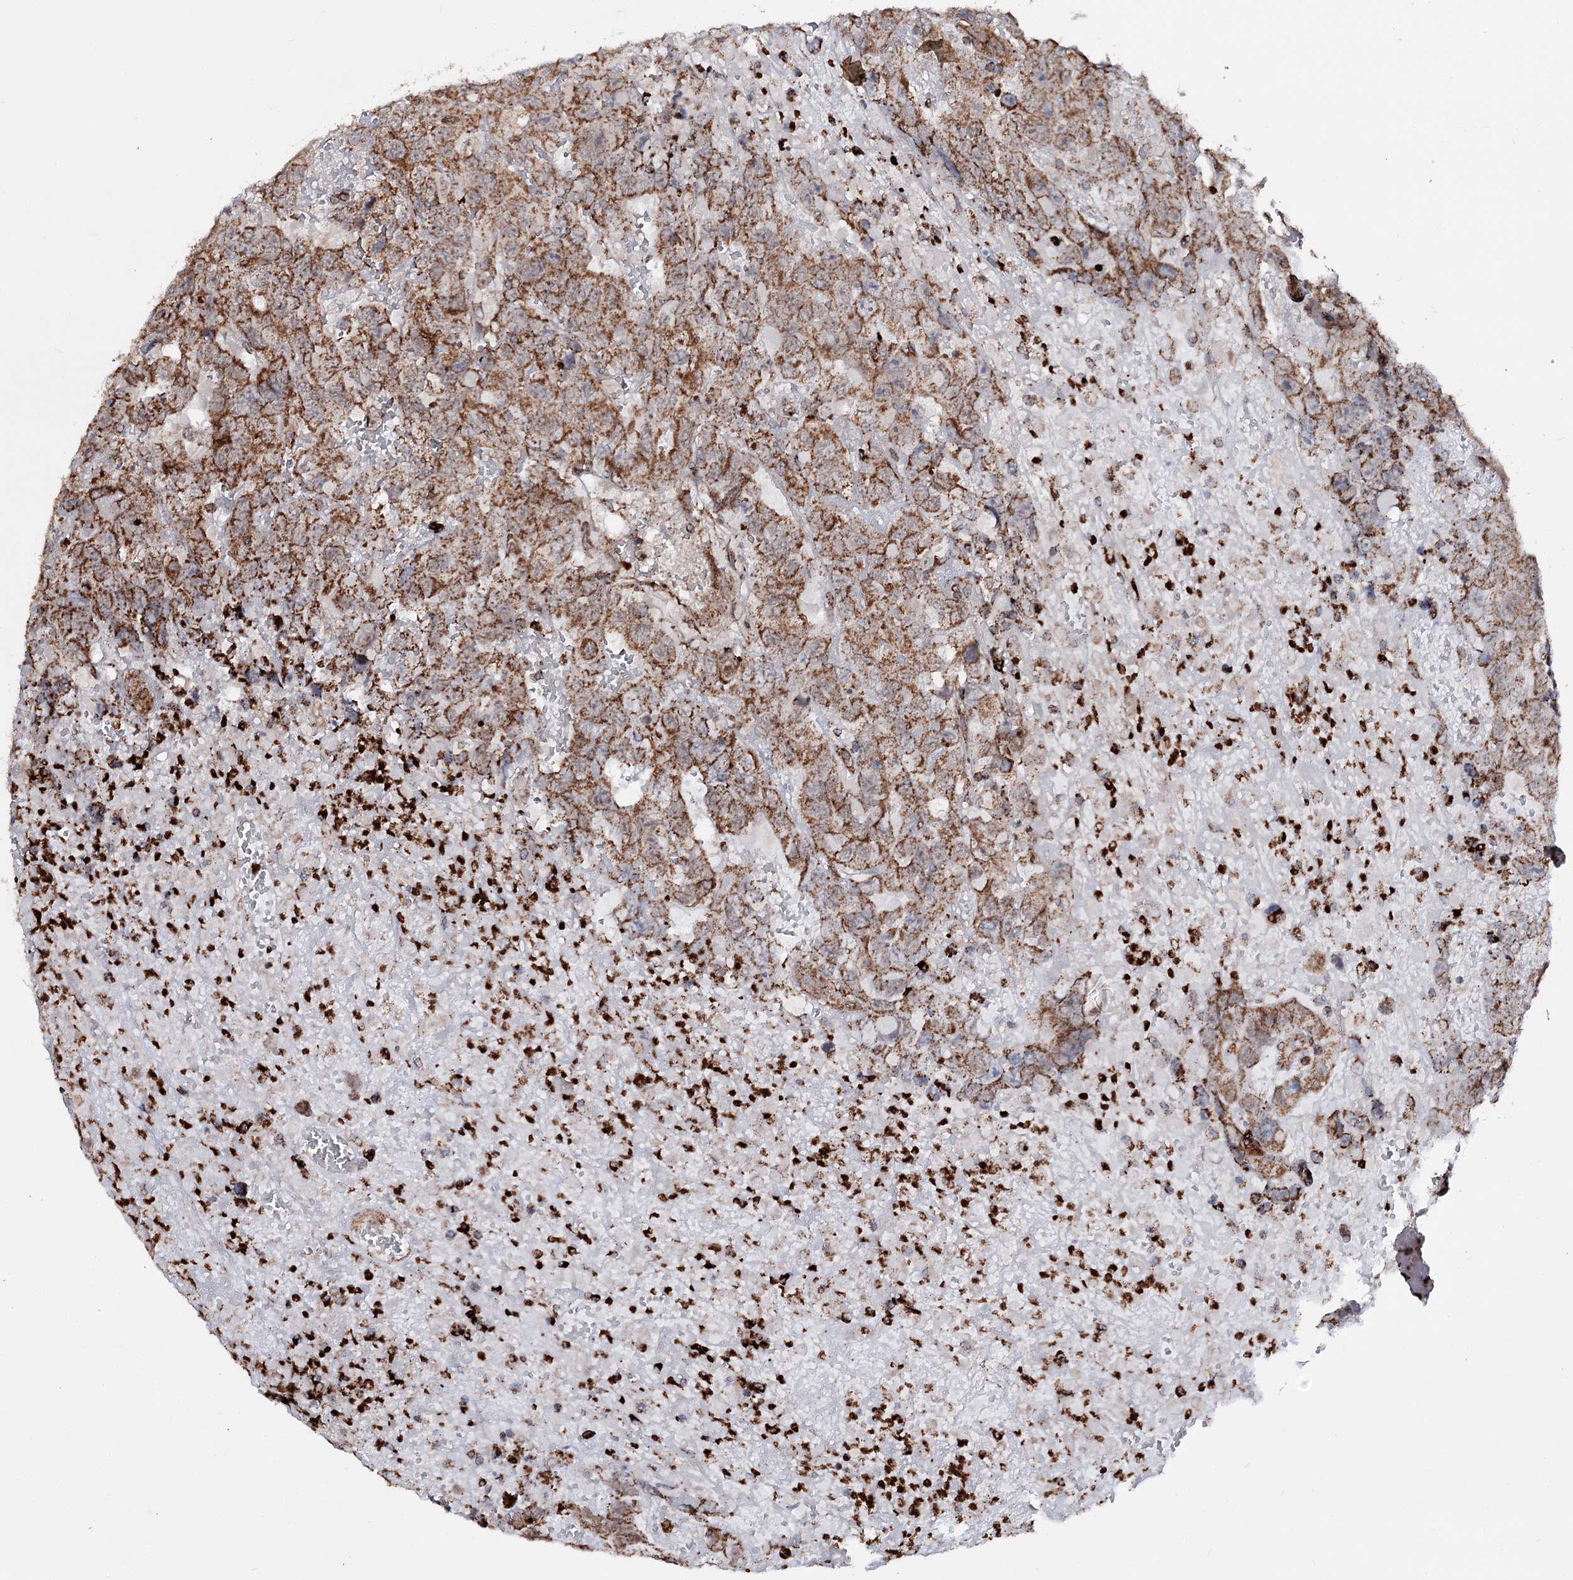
{"staining": {"intensity": "moderate", "quantity": ">75%", "location": "cytoplasmic/membranous"}, "tissue": "testis cancer", "cell_type": "Tumor cells", "image_type": "cancer", "snomed": [{"axis": "morphology", "description": "Carcinoma, Embryonal, NOS"}, {"axis": "topography", "description": "Testis"}], "caption": "About >75% of tumor cells in human testis cancer (embryonal carcinoma) demonstrate moderate cytoplasmic/membranous protein staining as visualized by brown immunohistochemical staining.", "gene": "FGFR1OP2", "patient": {"sex": "male", "age": 45}}